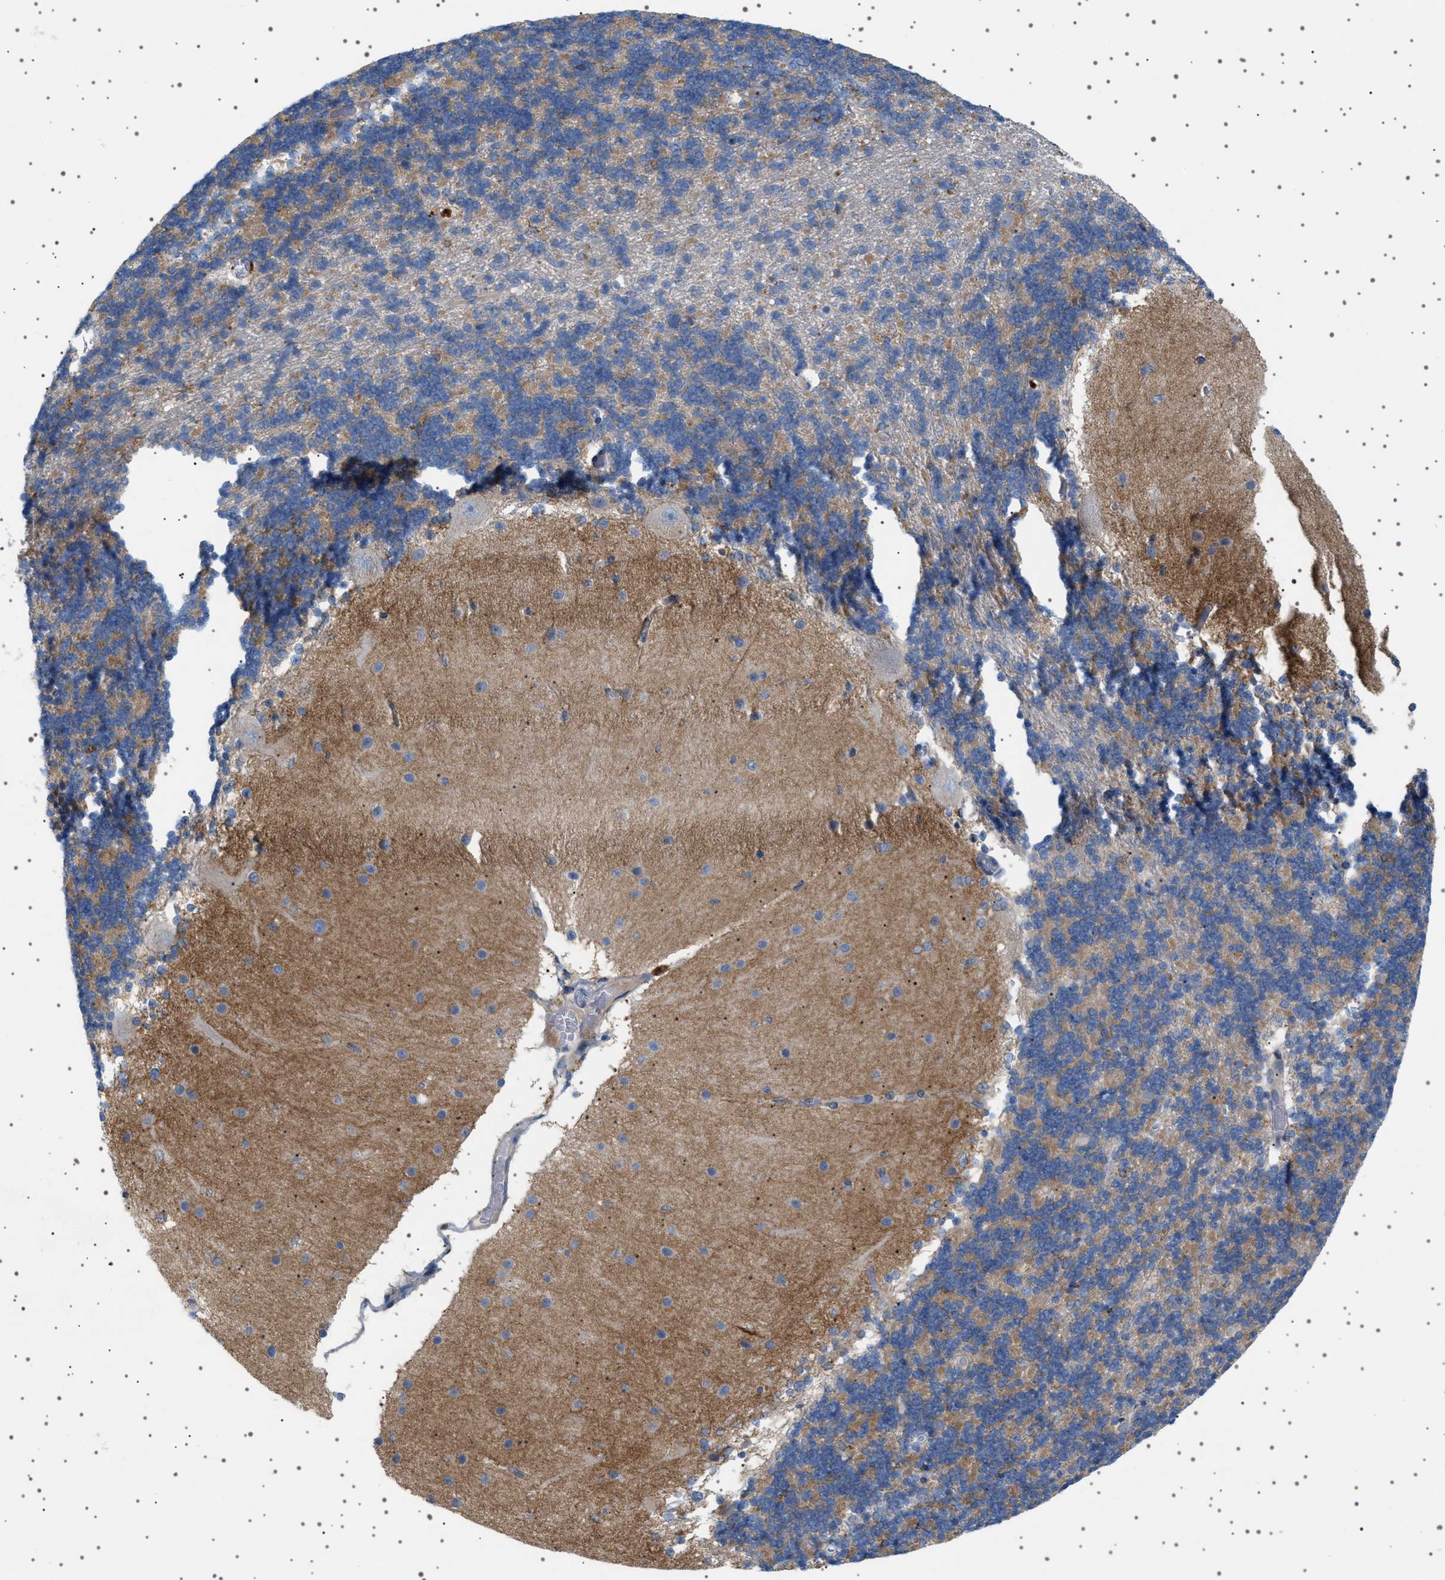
{"staining": {"intensity": "weak", "quantity": "<25%", "location": "cytoplasmic/membranous"}, "tissue": "cerebellum", "cell_type": "Cells in granular layer", "image_type": "normal", "snomed": [{"axis": "morphology", "description": "Normal tissue, NOS"}, {"axis": "topography", "description": "Cerebellum"}], "caption": "IHC histopathology image of normal cerebellum: cerebellum stained with DAB displays no significant protein positivity in cells in granular layer. (DAB immunohistochemistry (IHC) with hematoxylin counter stain).", "gene": "ADCY10", "patient": {"sex": "female", "age": 54}}